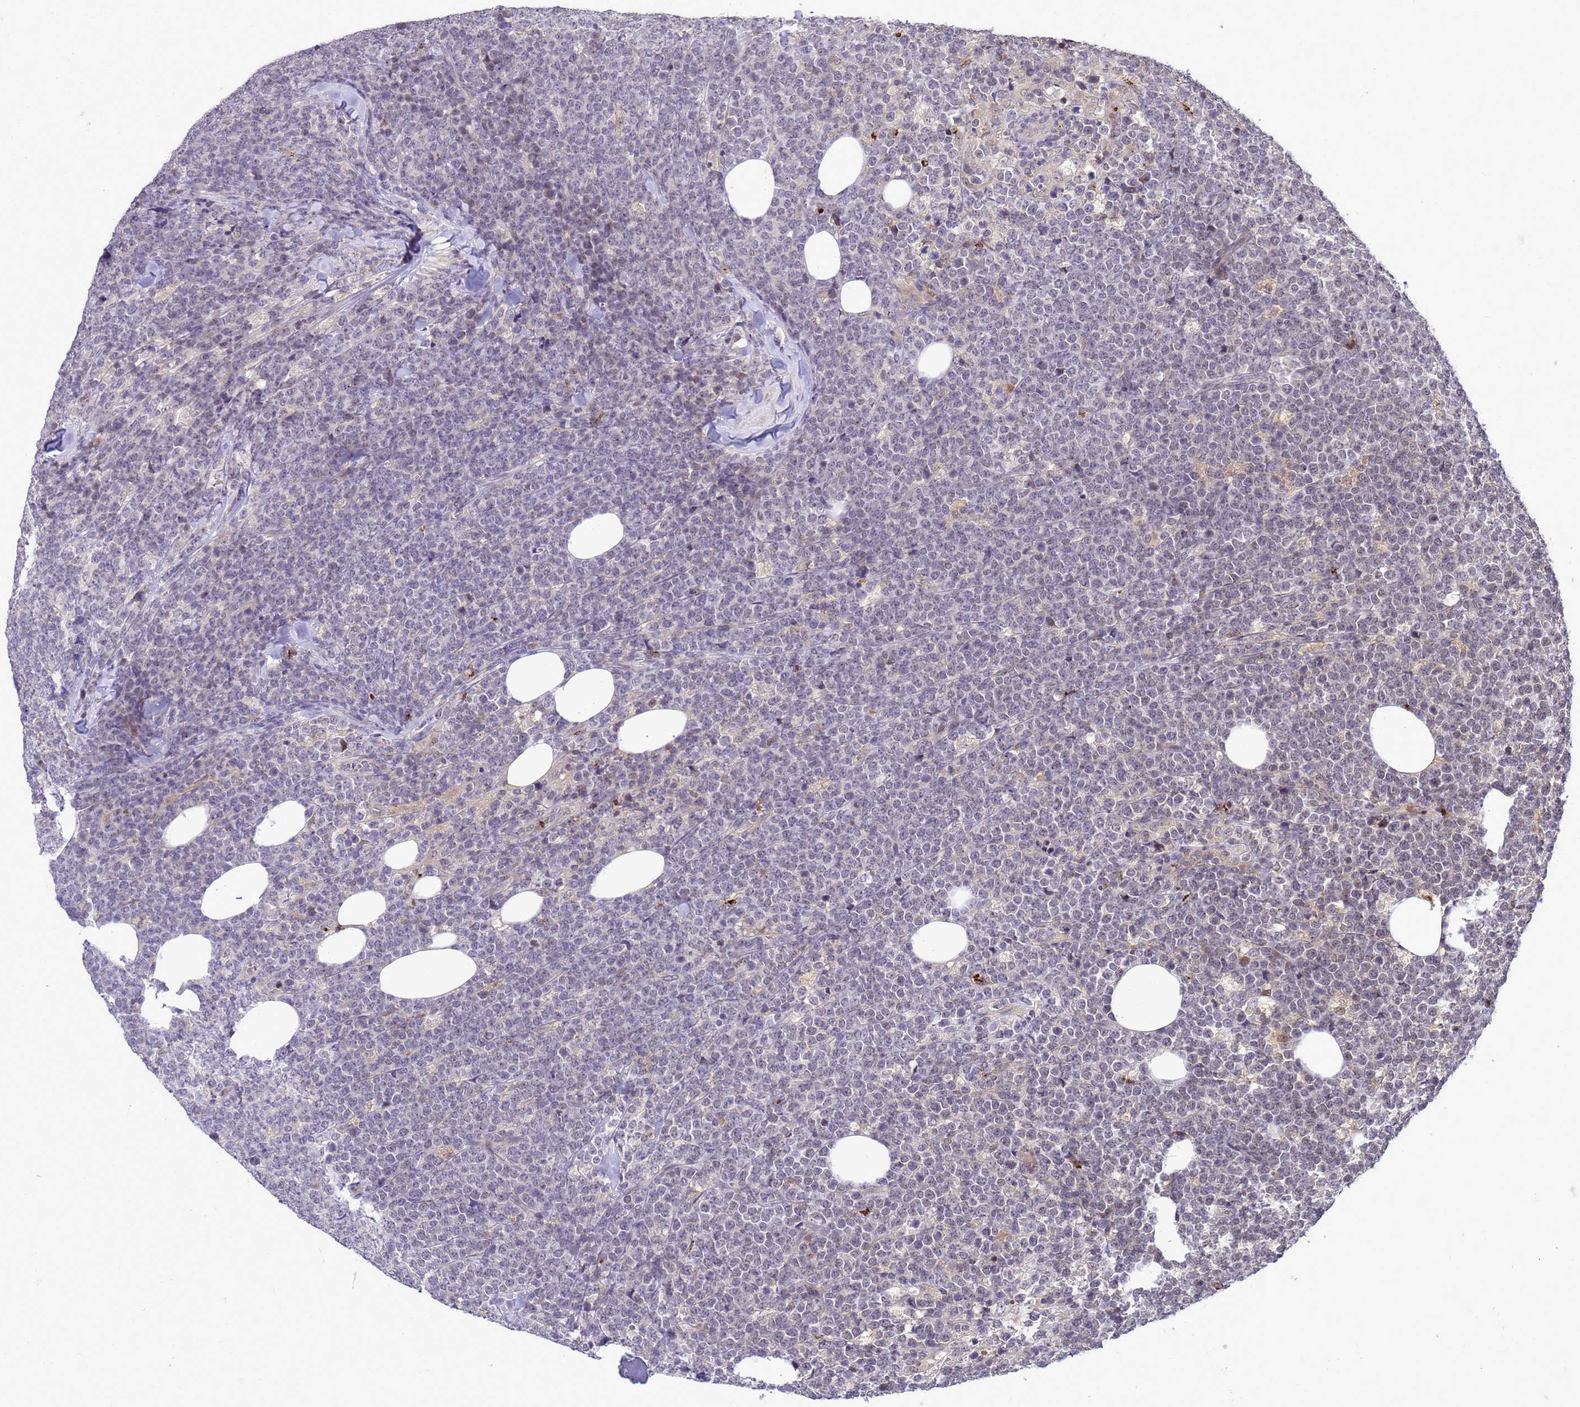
{"staining": {"intensity": "negative", "quantity": "none", "location": "none"}, "tissue": "lymphoma", "cell_type": "Tumor cells", "image_type": "cancer", "snomed": [{"axis": "morphology", "description": "Malignant lymphoma, non-Hodgkin's type, High grade"}, {"axis": "topography", "description": "Small intestine"}], "caption": "An image of lymphoma stained for a protein displays no brown staining in tumor cells.", "gene": "TMEM74B", "patient": {"sex": "male", "age": 8}}